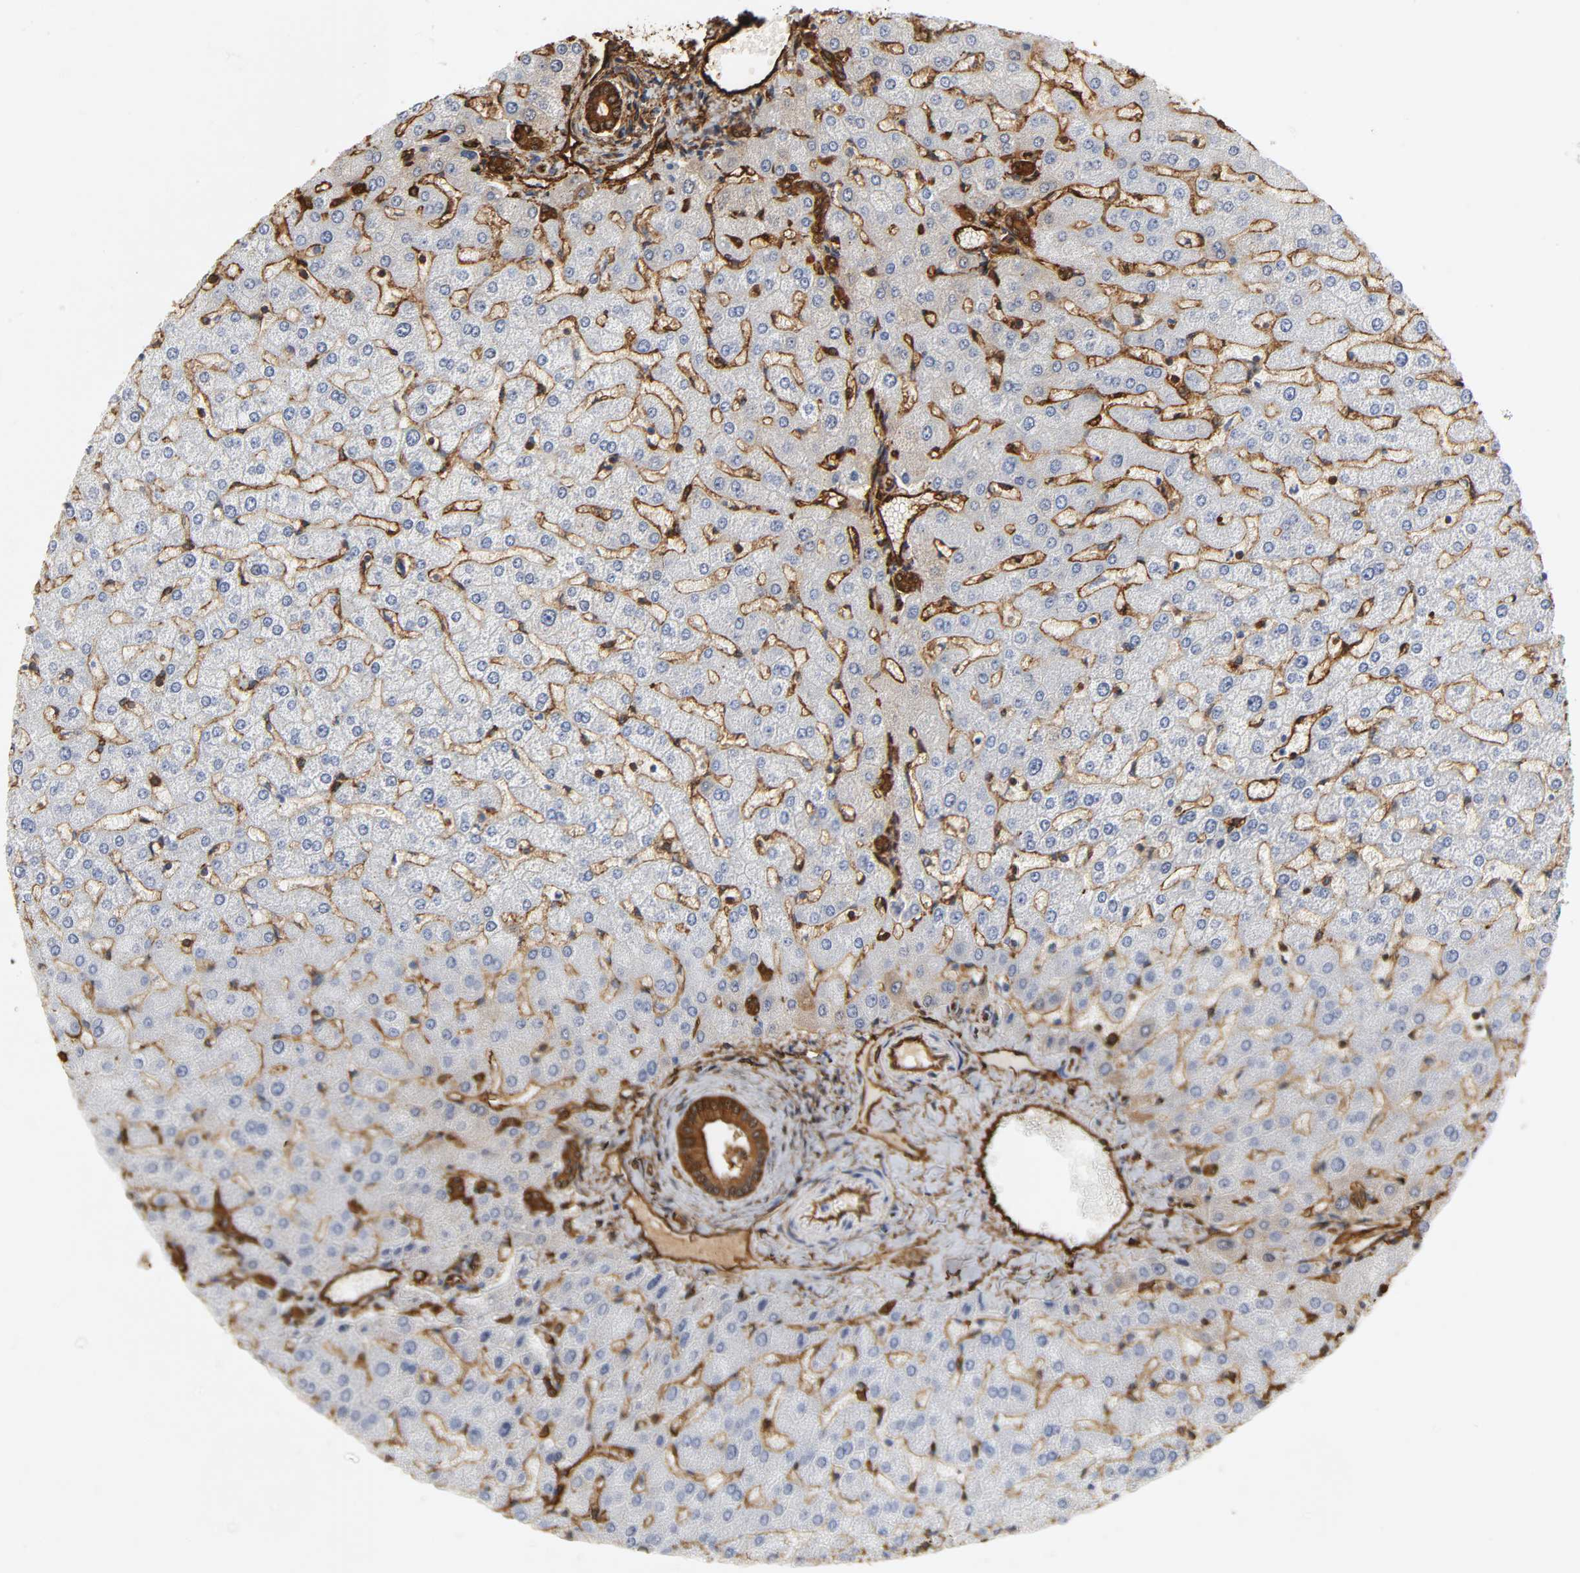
{"staining": {"intensity": "strong", "quantity": ">75%", "location": "cytoplasmic/membranous,nuclear"}, "tissue": "liver", "cell_type": "Cholangiocytes", "image_type": "normal", "snomed": [{"axis": "morphology", "description": "Normal tissue, NOS"}, {"axis": "morphology", "description": "Fibrosis, NOS"}, {"axis": "topography", "description": "Liver"}], "caption": "Protein positivity by IHC exhibits strong cytoplasmic/membranous,nuclear staining in approximately >75% of cholangiocytes in benign liver.", "gene": "ANXA2", "patient": {"sex": "female", "age": 29}}